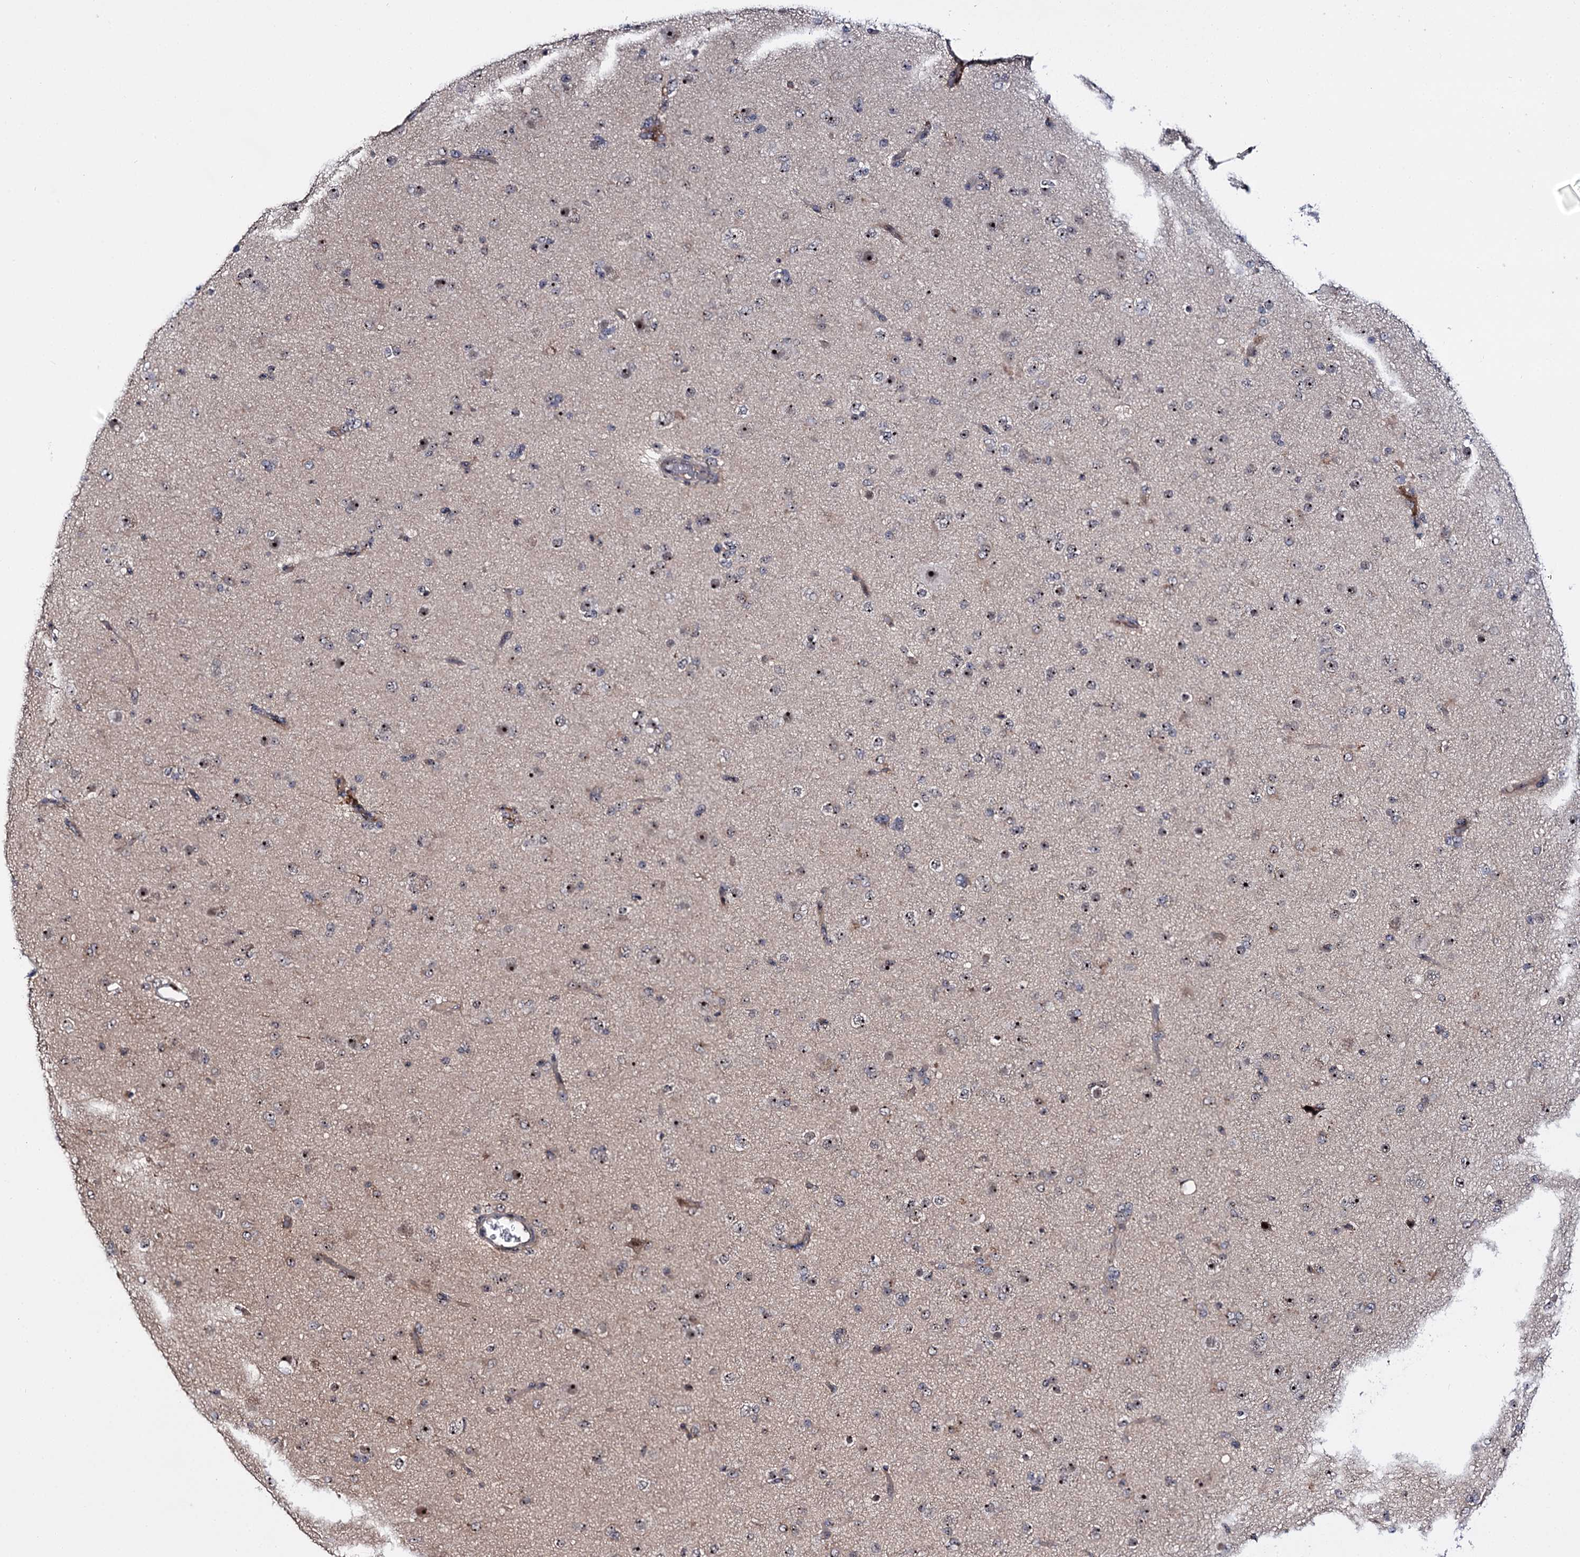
{"staining": {"intensity": "moderate", "quantity": "25%-75%", "location": "nuclear"}, "tissue": "glioma", "cell_type": "Tumor cells", "image_type": "cancer", "snomed": [{"axis": "morphology", "description": "Glioma, malignant, Low grade"}, {"axis": "topography", "description": "Brain"}], "caption": "The image reveals a brown stain indicating the presence of a protein in the nuclear of tumor cells in malignant glioma (low-grade).", "gene": "SUPT20H", "patient": {"sex": "male", "age": 65}}